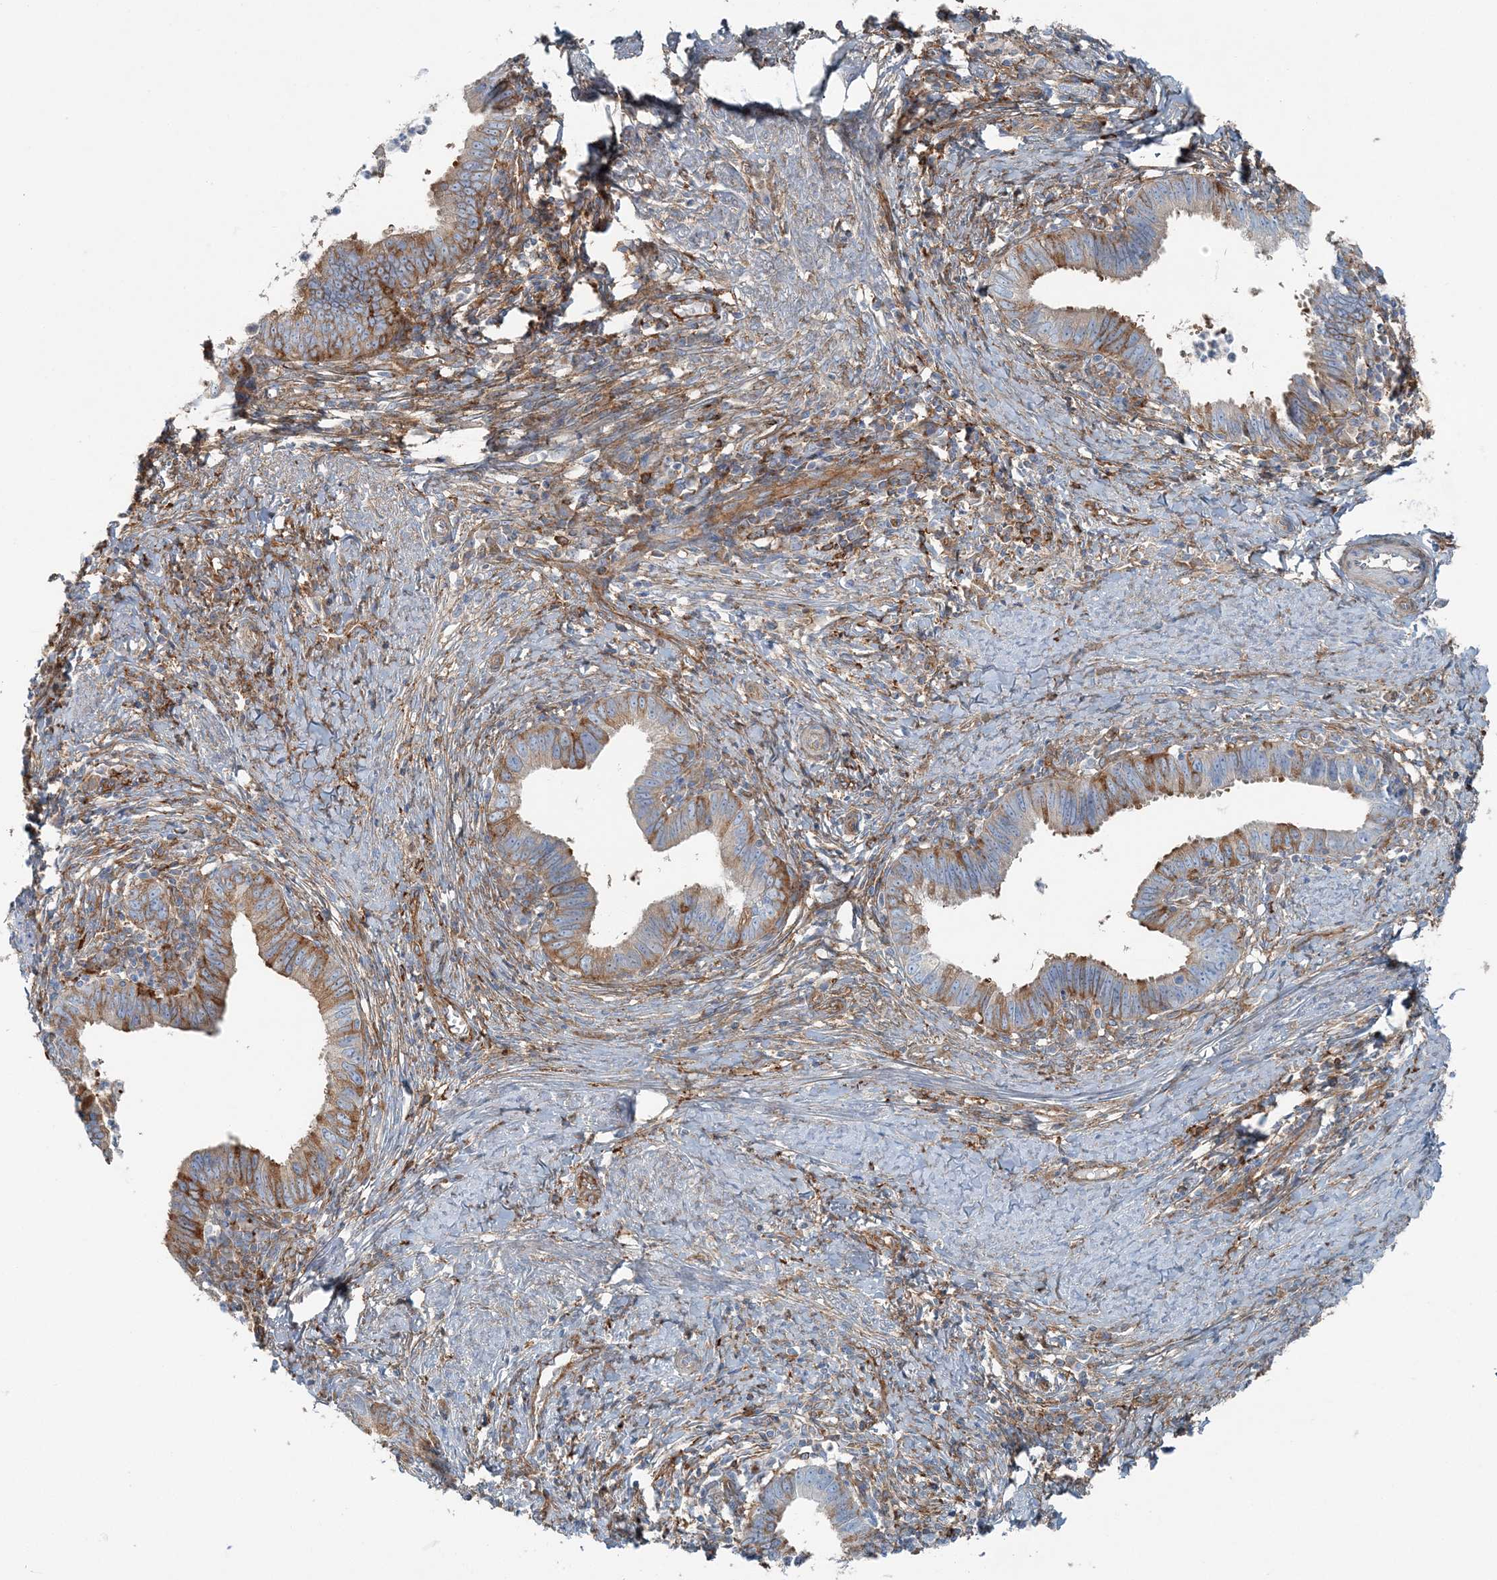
{"staining": {"intensity": "moderate", "quantity": "25%-75%", "location": "cytoplasmic/membranous"}, "tissue": "cervical cancer", "cell_type": "Tumor cells", "image_type": "cancer", "snomed": [{"axis": "morphology", "description": "Adenocarcinoma, NOS"}, {"axis": "topography", "description": "Cervix"}], "caption": "Brown immunohistochemical staining in cervical cancer (adenocarcinoma) displays moderate cytoplasmic/membranous expression in about 25%-75% of tumor cells.", "gene": "SNX2", "patient": {"sex": "female", "age": 36}}